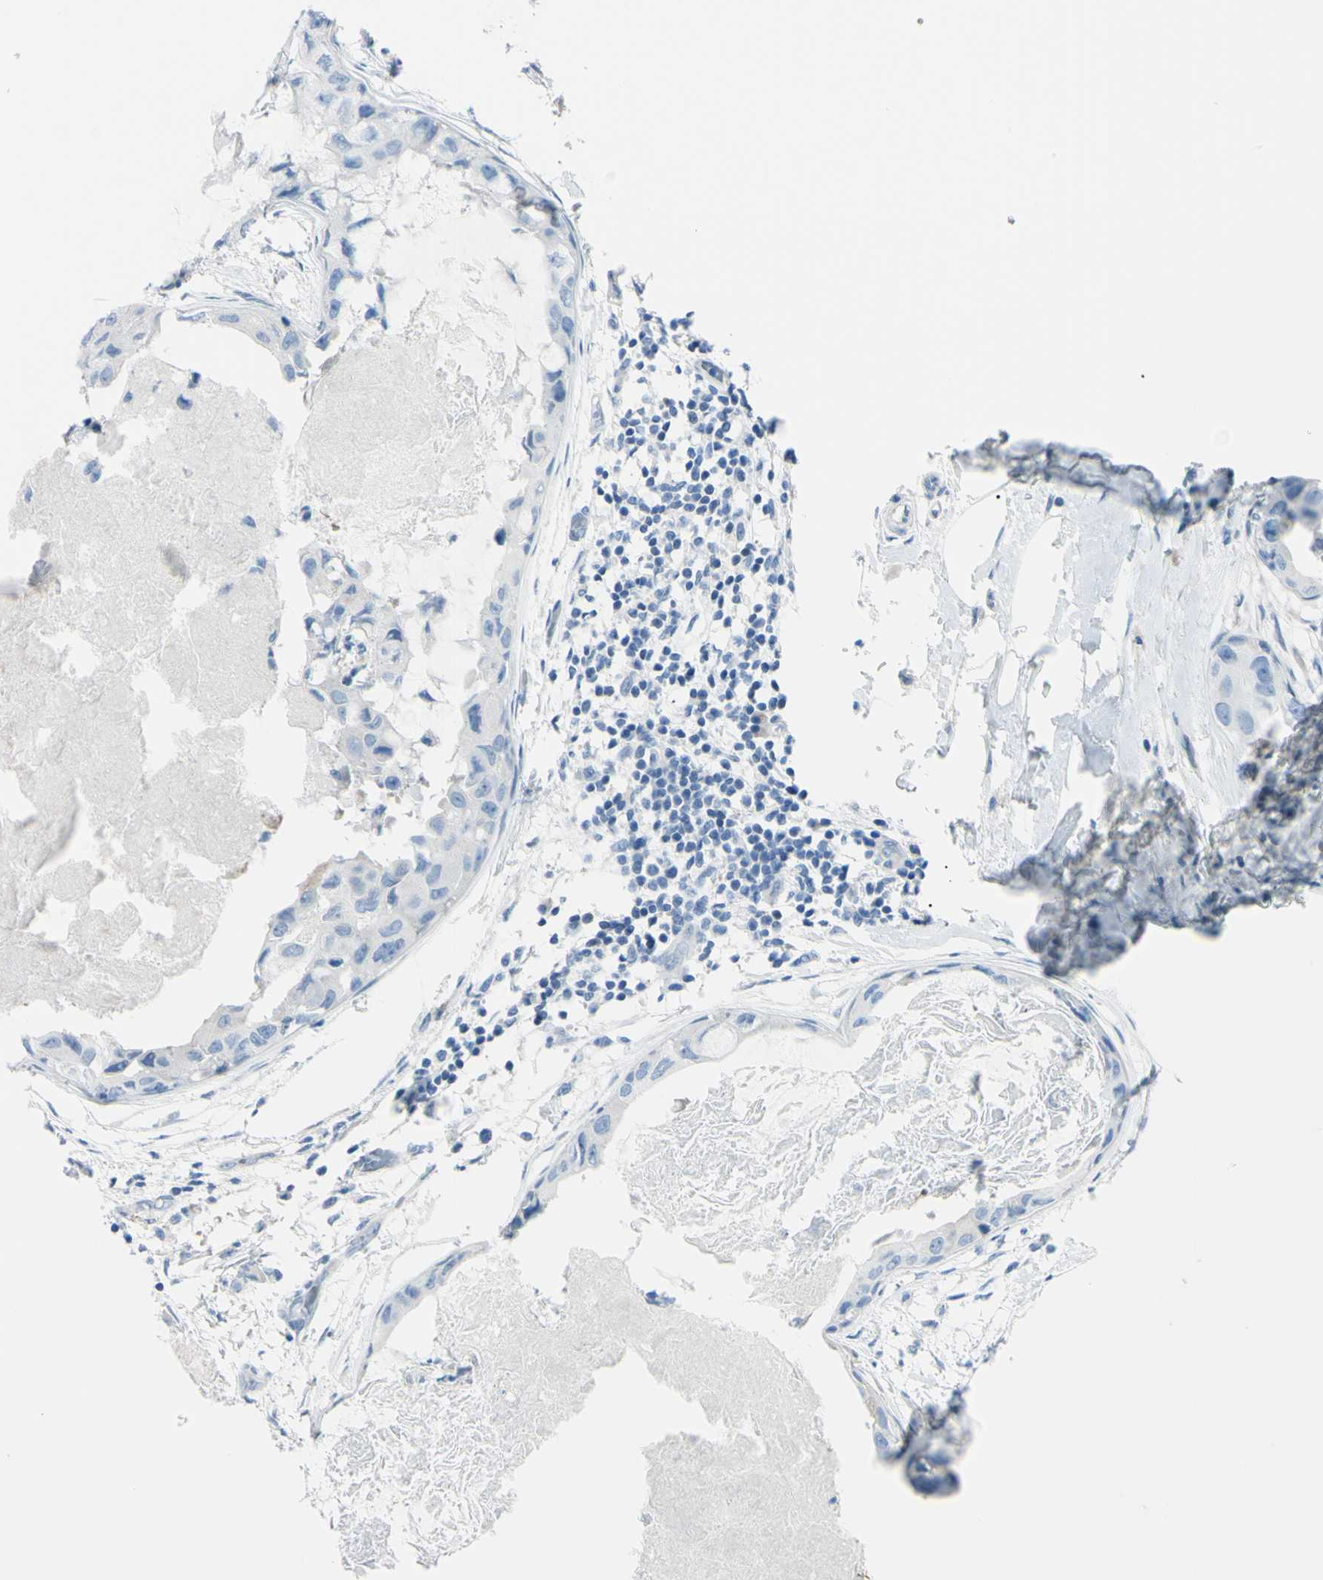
{"staining": {"intensity": "negative", "quantity": "none", "location": "none"}, "tissue": "breast cancer", "cell_type": "Tumor cells", "image_type": "cancer", "snomed": [{"axis": "morphology", "description": "Duct carcinoma"}, {"axis": "topography", "description": "Breast"}], "caption": "Tumor cells show no significant positivity in breast cancer (infiltrating ductal carcinoma).", "gene": "FOLH1", "patient": {"sex": "female", "age": 40}}